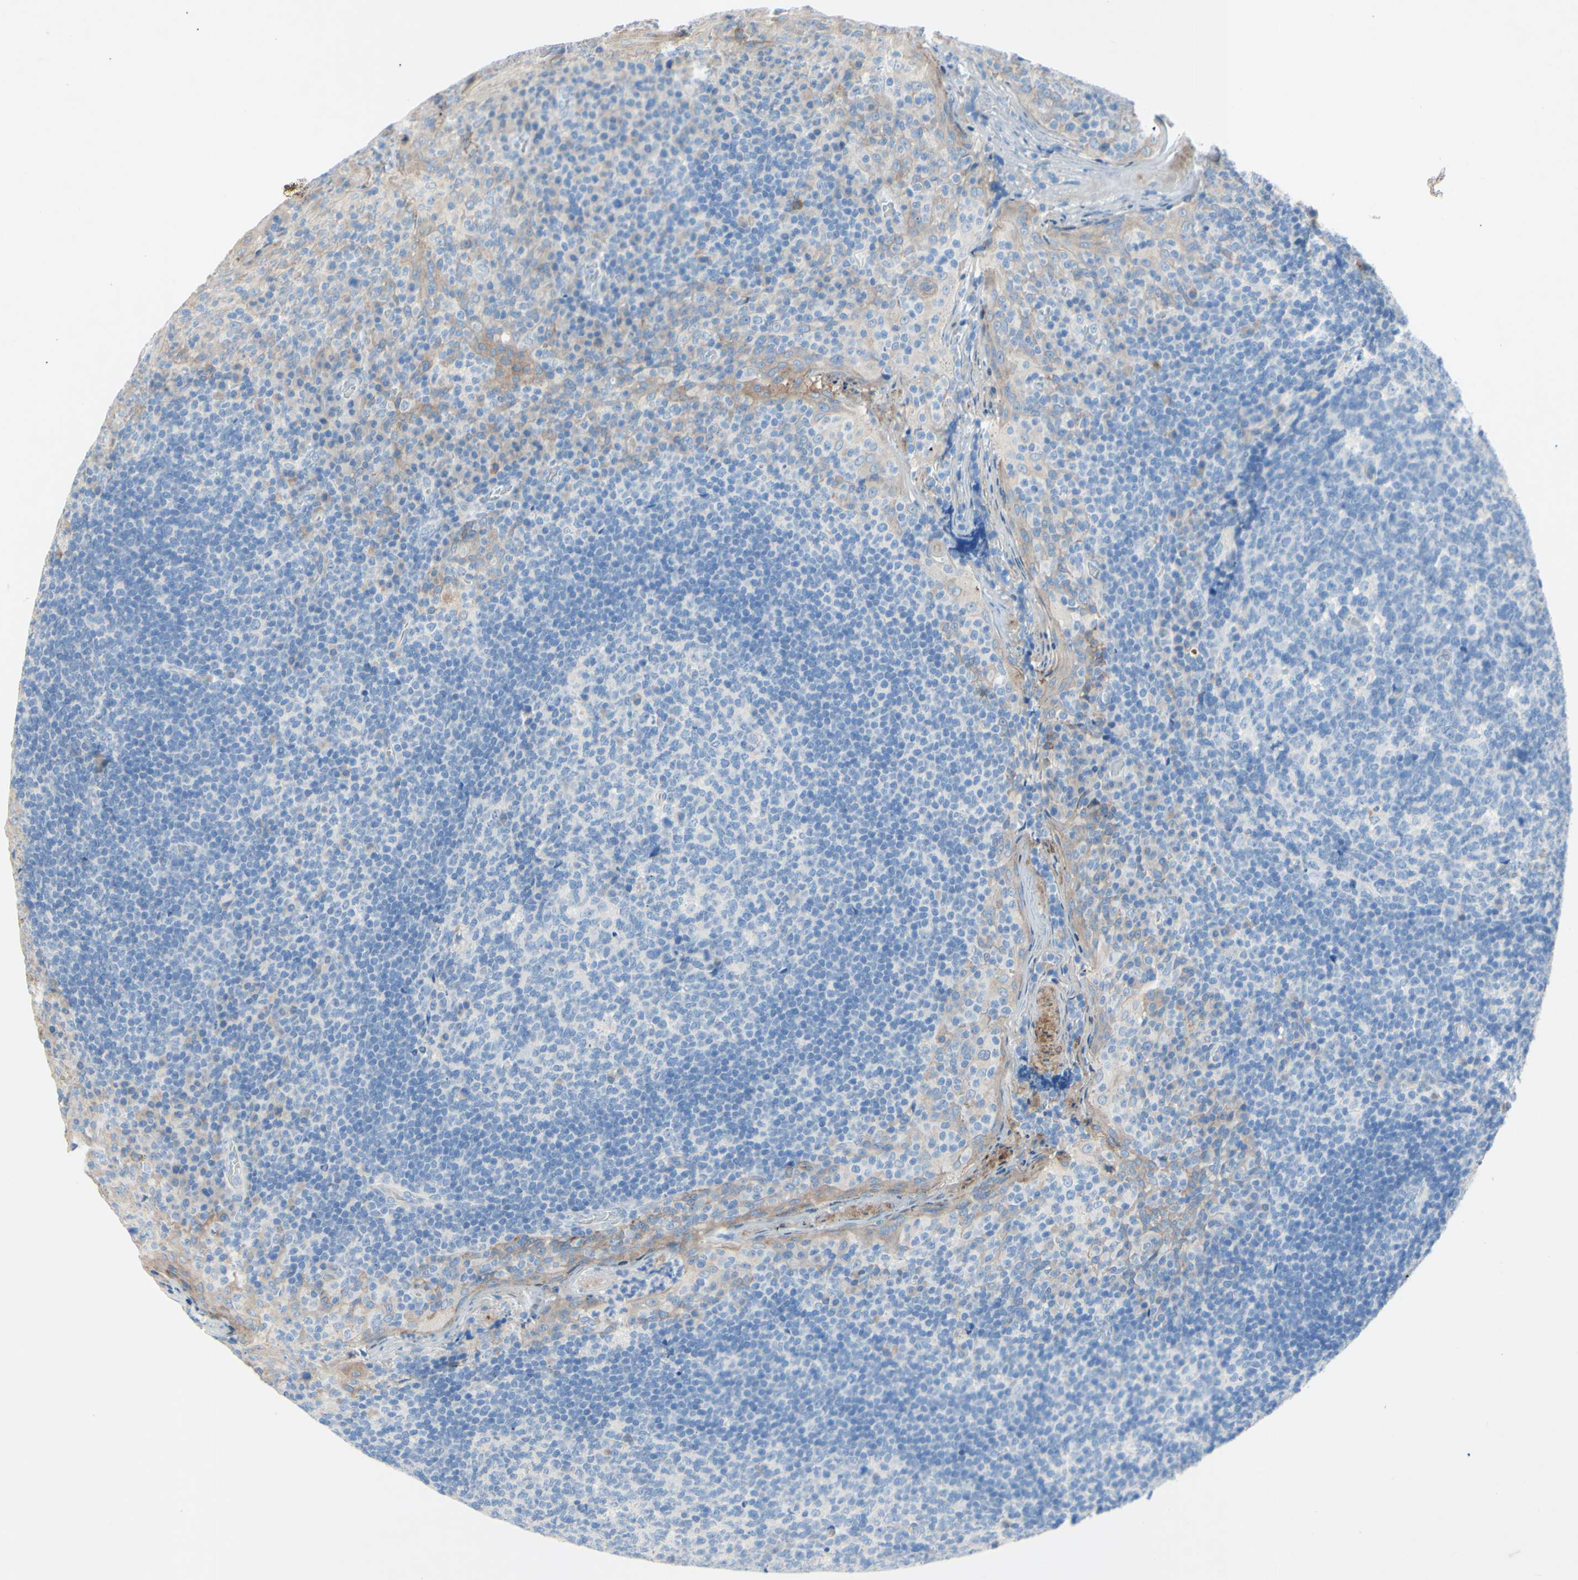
{"staining": {"intensity": "negative", "quantity": "none", "location": "none"}, "tissue": "tonsil", "cell_type": "Germinal center cells", "image_type": "normal", "snomed": [{"axis": "morphology", "description": "Normal tissue, NOS"}, {"axis": "topography", "description": "Tonsil"}], "caption": "This is an immunohistochemistry photomicrograph of normal tonsil. There is no positivity in germinal center cells.", "gene": "TMIGD2", "patient": {"sex": "male", "age": 17}}